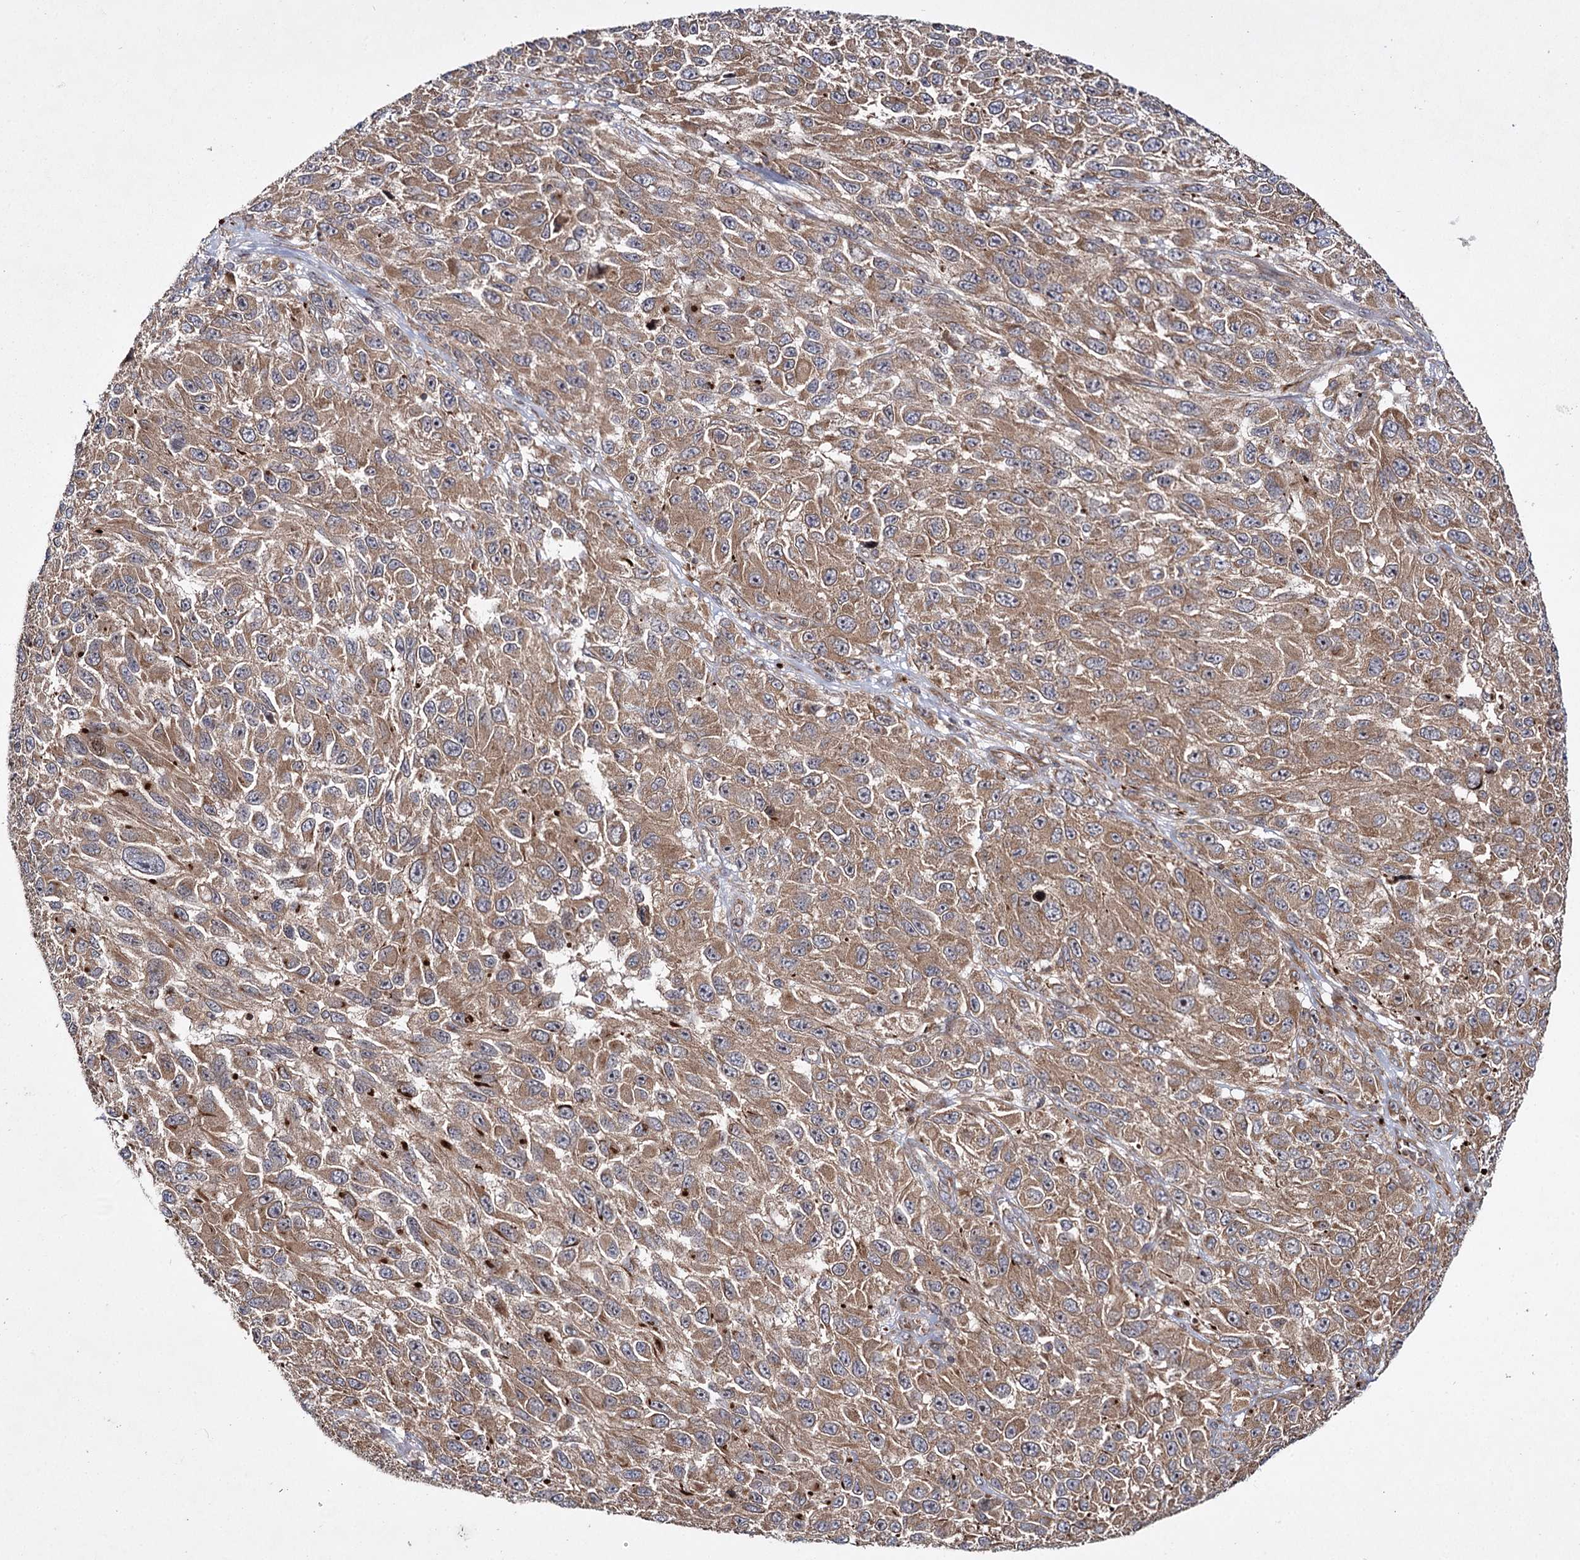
{"staining": {"intensity": "moderate", "quantity": ">75%", "location": "cytoplasmic/membranous"}, "tissue": "melanoma", "cell_type": "Tumor cells", "image_type": "cancer", "snomed": [{"axis": "morphology", "description": "Normal tissue, NOS"}, {"axis": "morphology", "description": "Malignant melanoma, NOS"}, {"axis": "topography", "description": "Skin"}], "caption": "Moderate cytoplasmic/membranous expression is identified in approximately >75% of tumor cells in melanoma. (Brightfield microscopy of DAB IHC at high magnification).", "gene": "HECTD2", "patient": {"sex": "female", "age": 96}}